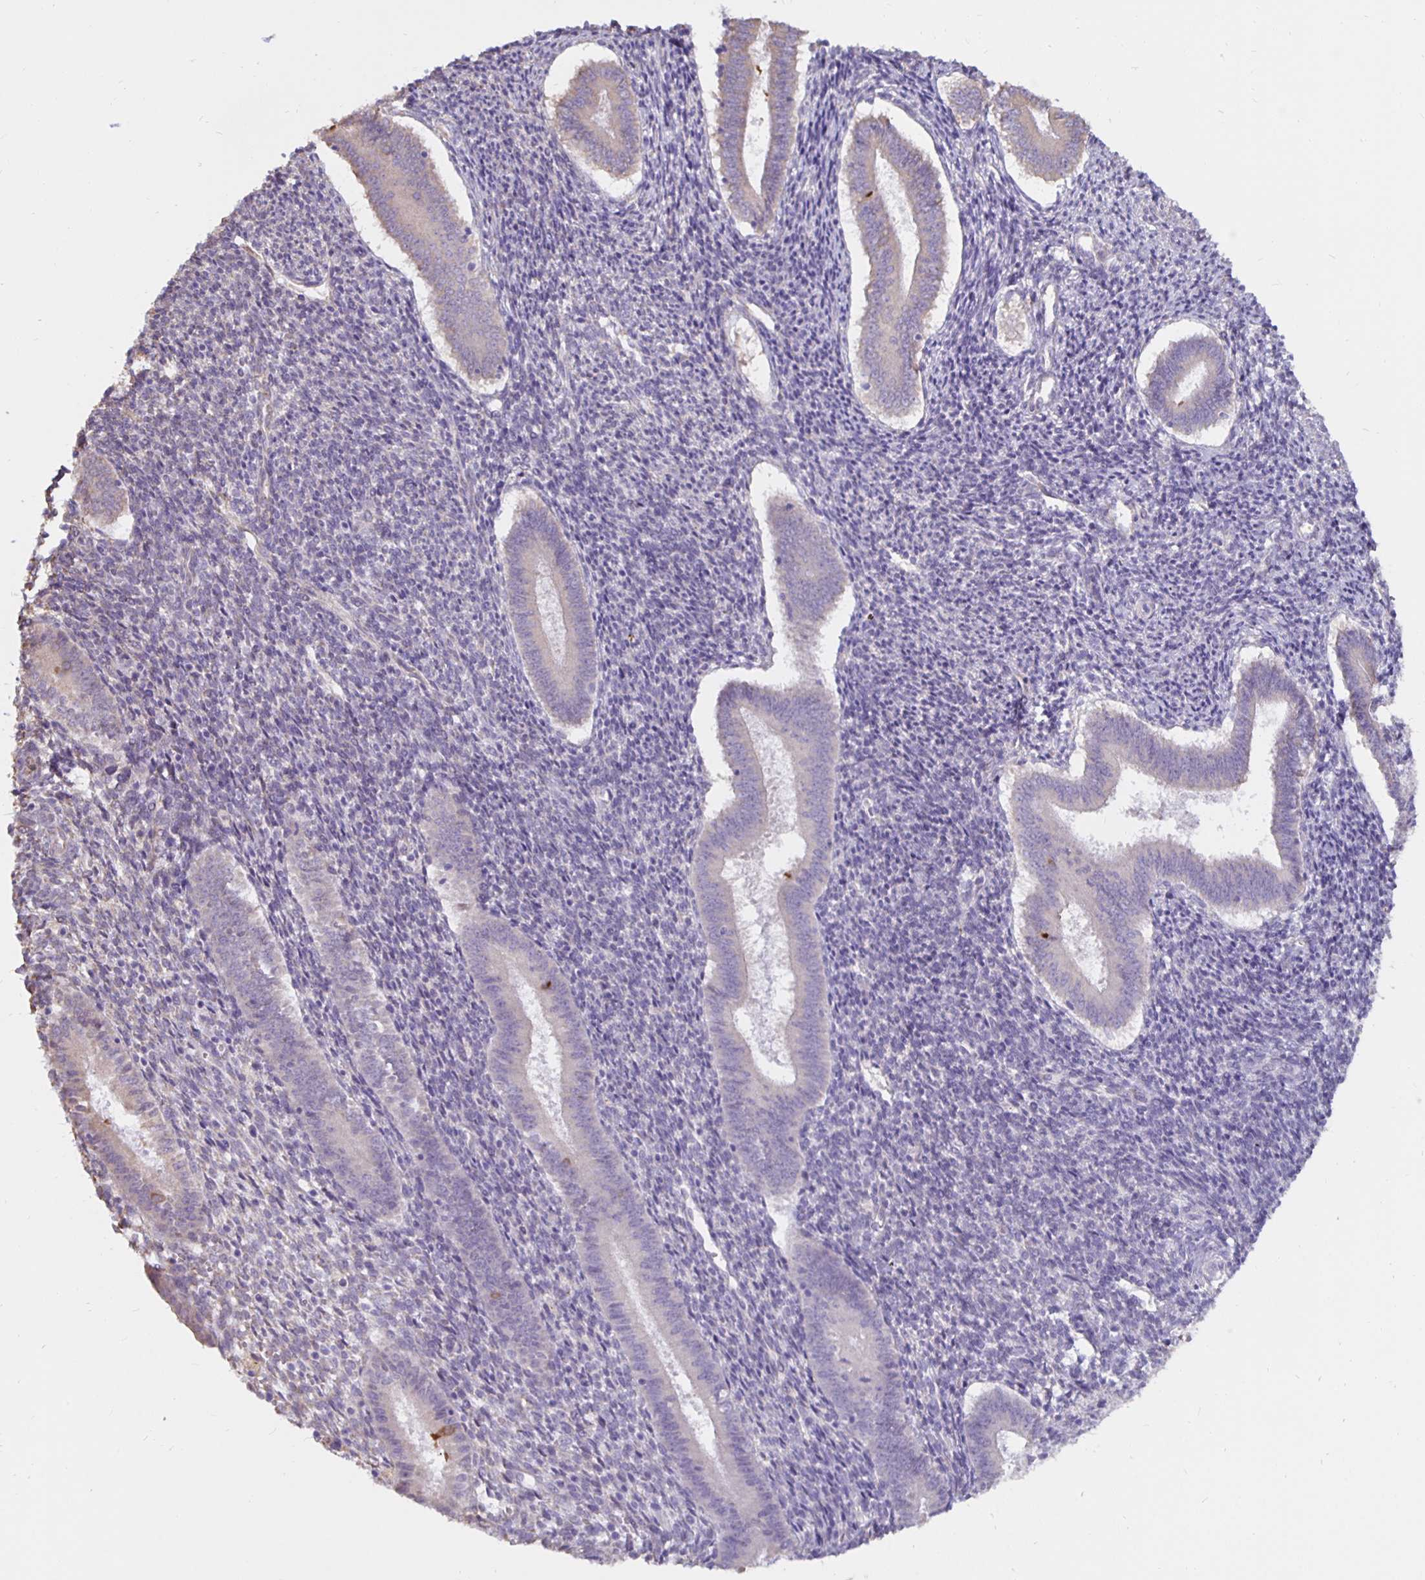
{"staining": {"intensity": "negative", "quantity": "none", "location": "none"}, "tissue": "endometrium", "cell_type": "Cells in endometrial stroma", "image_type": "normal", "snomed": [{"axis": "morphology", "description": "Normal tissue, NOS"}, {"axis": "topography", "description": "Endometrium"}], "caption": "Micrograph shows no significant protein positivity in cells in endometrial stroma of benign endometrium. (DAB IHC with hematoxylin counter stain).", "gene": "DNAI2", "patient": {"sex": "female", "age": 25}}